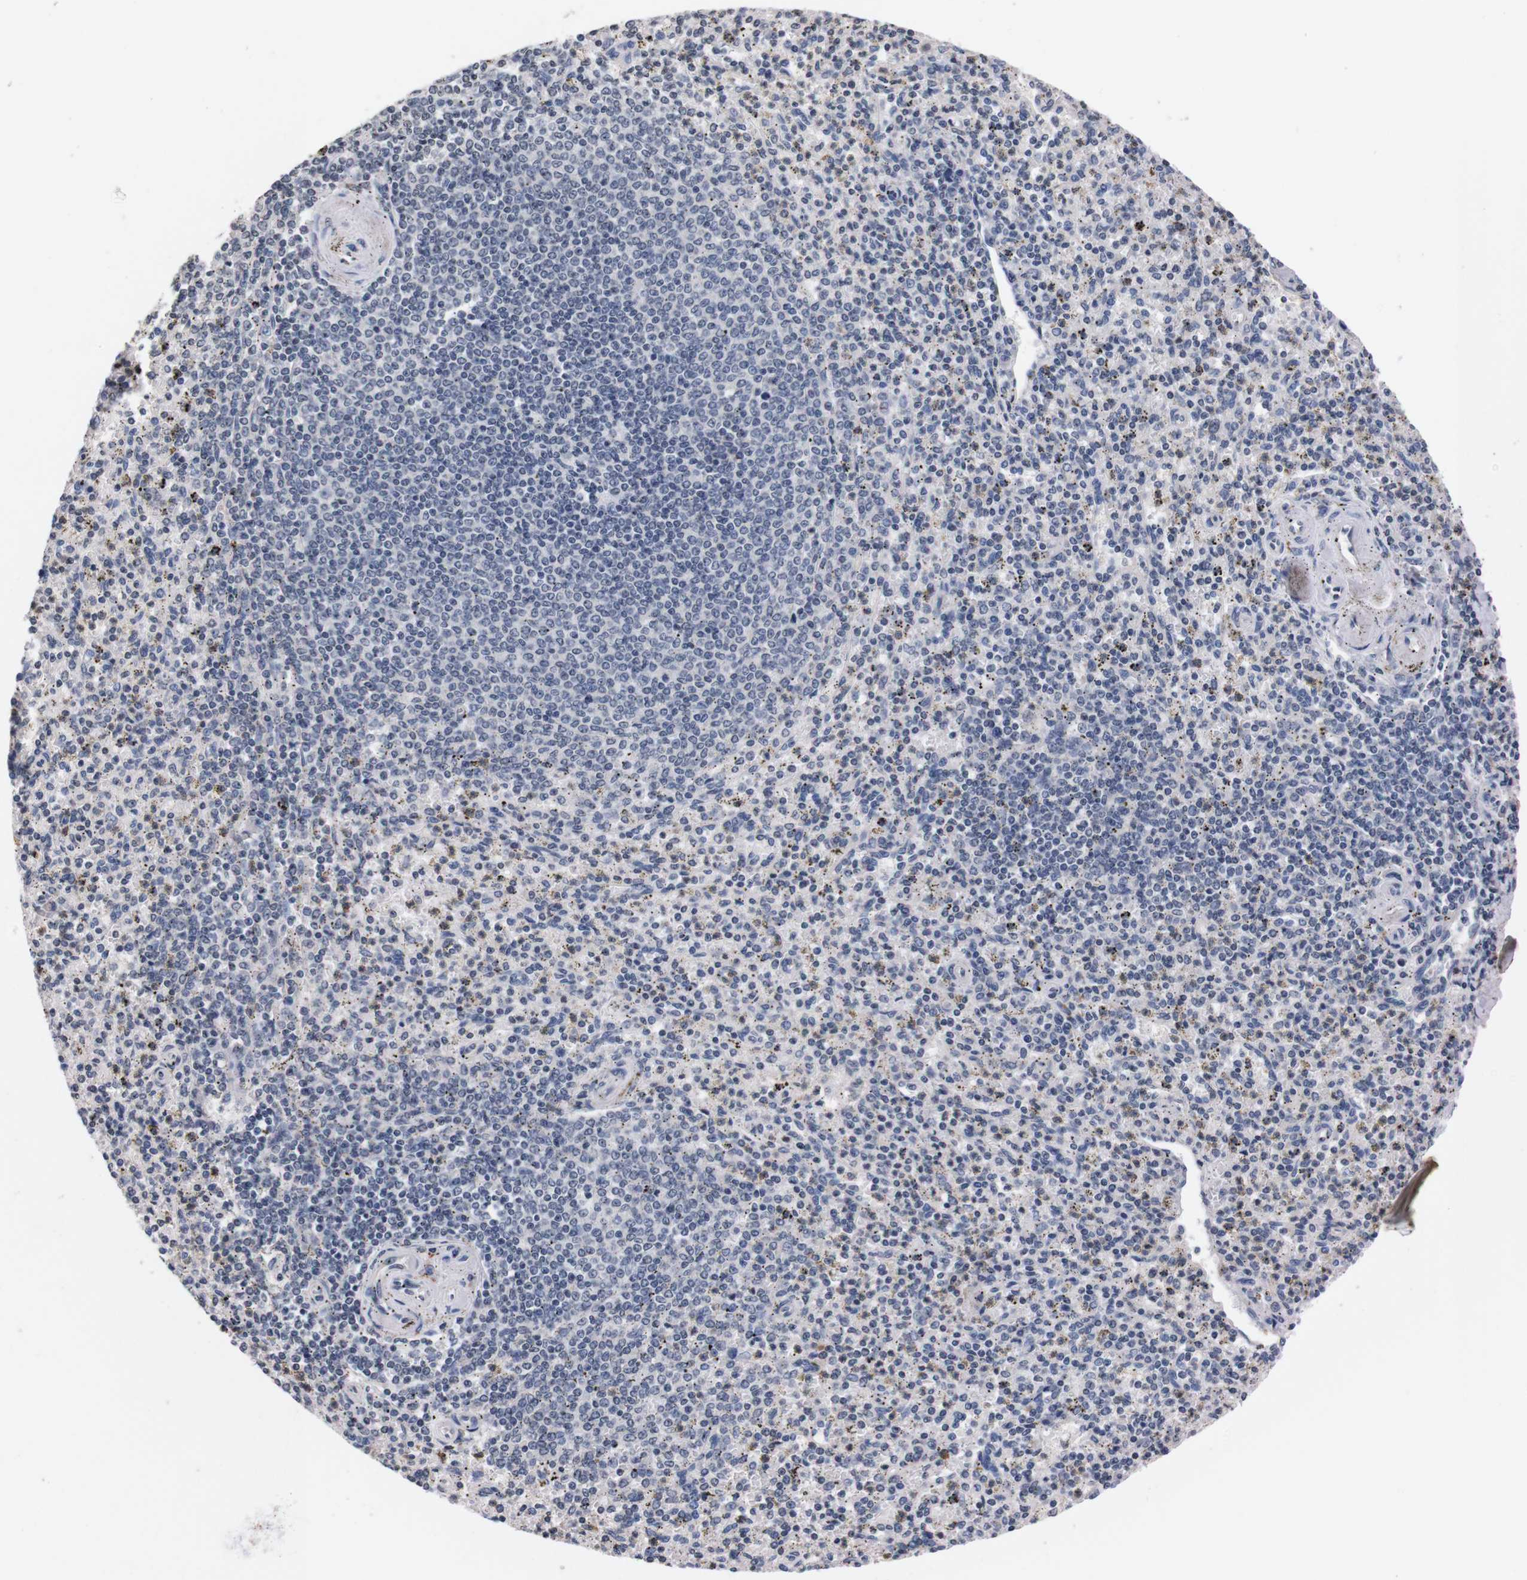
{"staining": {"intensity": "negative", "quantity": "none", "location": "none"}, "tissue": "spleen", "cell_type": "Cells in red pulp", "image_type": "normal", "snomed": [{"axis": "morphology", "description": "Normal tissue, NOS"}, {"axis": "topography", "description": "Spleen"}], "caption": "Immunohistochemistry image of normal human spleen stained for a protein (brown), which reveals no staining in cells in red pulp. (DAB immunohistochemistry with hematoxylin counter stain).", "gene": "TNFRSF21", "patient": {"sex": "male", "age": 72}}